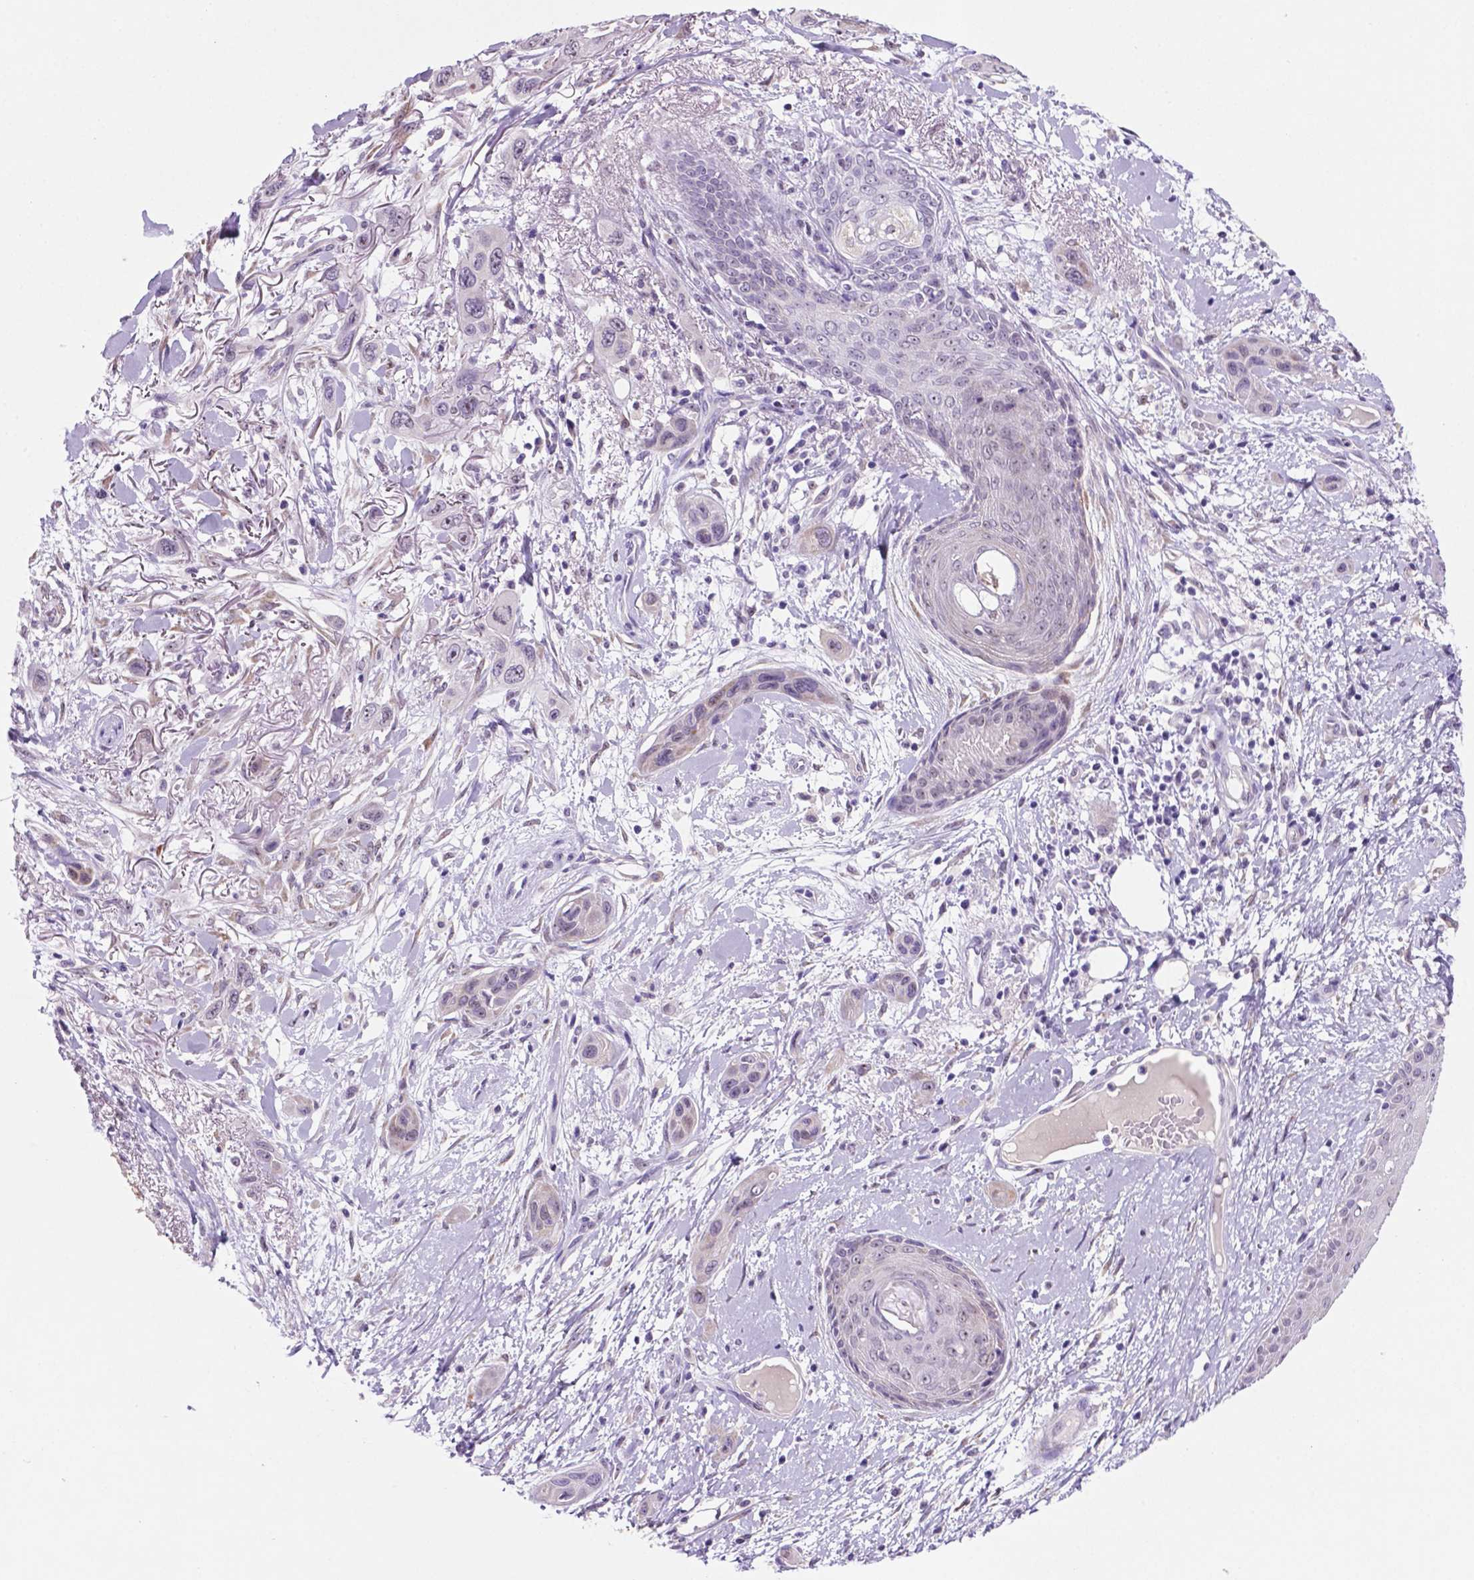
{"staining": {"intensity": "negative", "quantity": "none", "location": "none"}, "tissue": "skin cancer", "cell_type": "Tumor cells", "image_type": "cancer", "snomed": [{"axis": "morphology", "description": "Squamous cell carcinoma, NOS"}, {"axis": "topography", "description": "Skin"}], "caption": "DAB (3,3'-diaminobenzidine) immunohistochemical staining of human squamous cell carcinoma (skin) exhibits no significant positivity in tumor cells.", "gene": "C18orf21", "patient": {"sex": "male", "age": 79}}